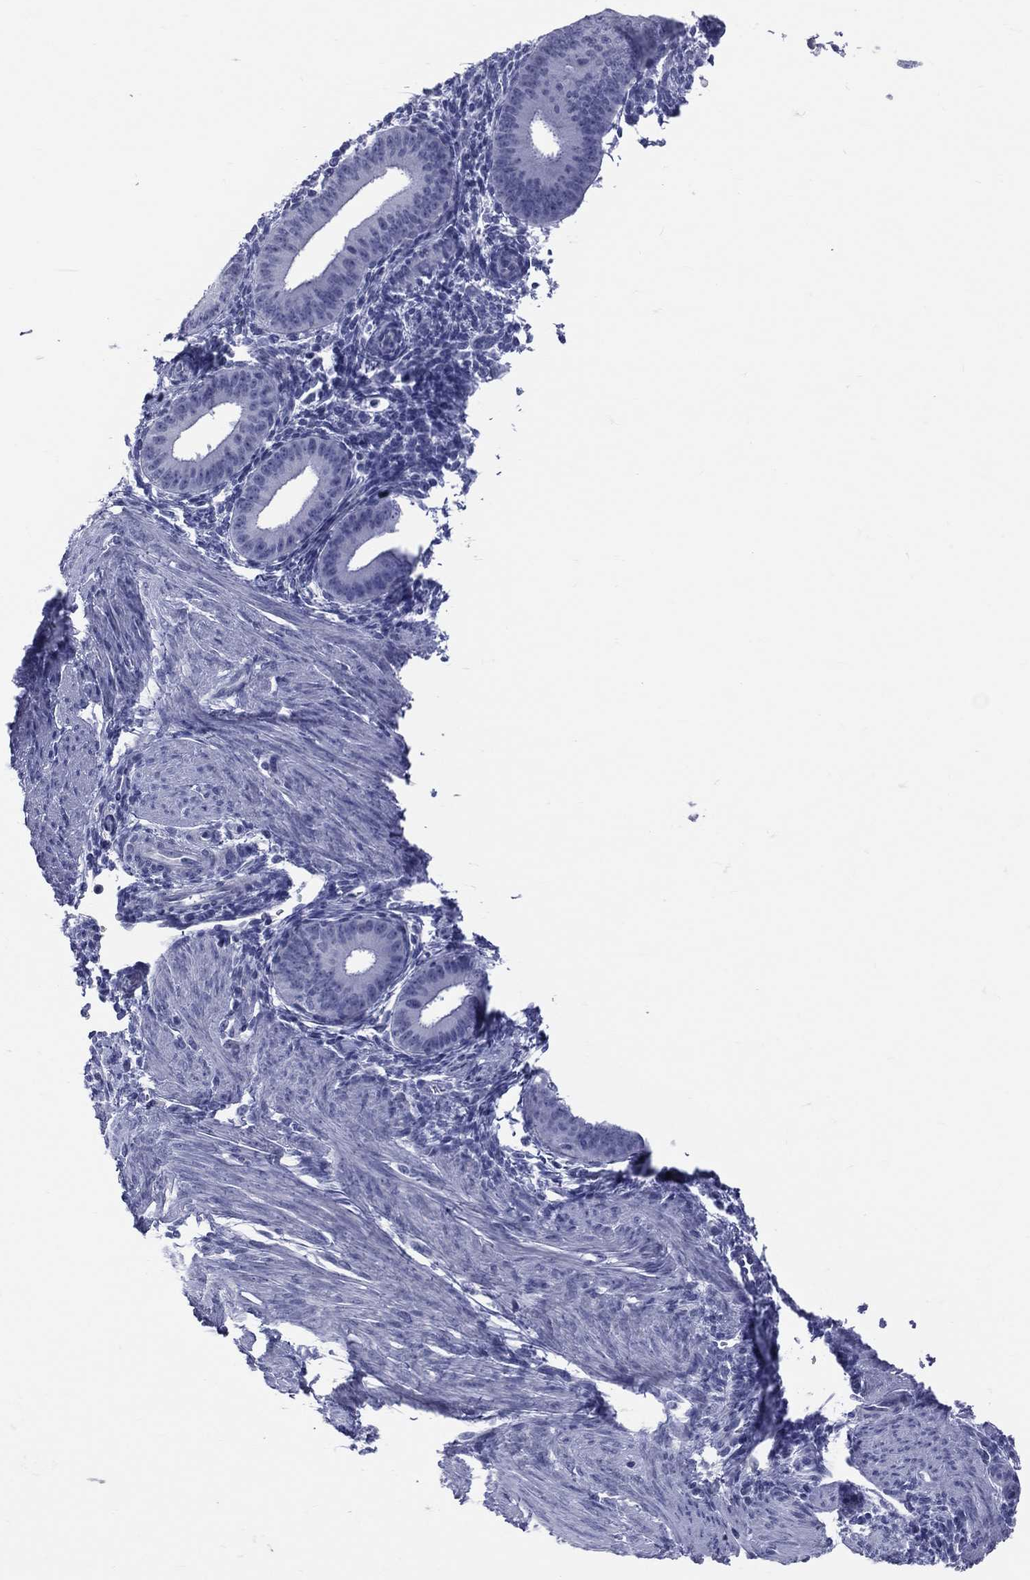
{"staining": {"intensity": "negative", "quantity": "none", "location": "none"}, "tissue": "endometrium", "cell_type": "Cells in endometrial stroma", "image_type": "normal", "snomed": [{"axis": "morphology", "description": "Normal tissue, NOS"}, {"axis": "topography", "description": "Endometrium"}], "caption": "This histopathology image is of normal endometrium stained with immunohistochemistry to label a protein in brown with the nuclei are counter-stained blue. There is no staining in cells in endometrial stroma.", "gene": "MLLT10", "patient": {"sex": "female", "age": 39}}